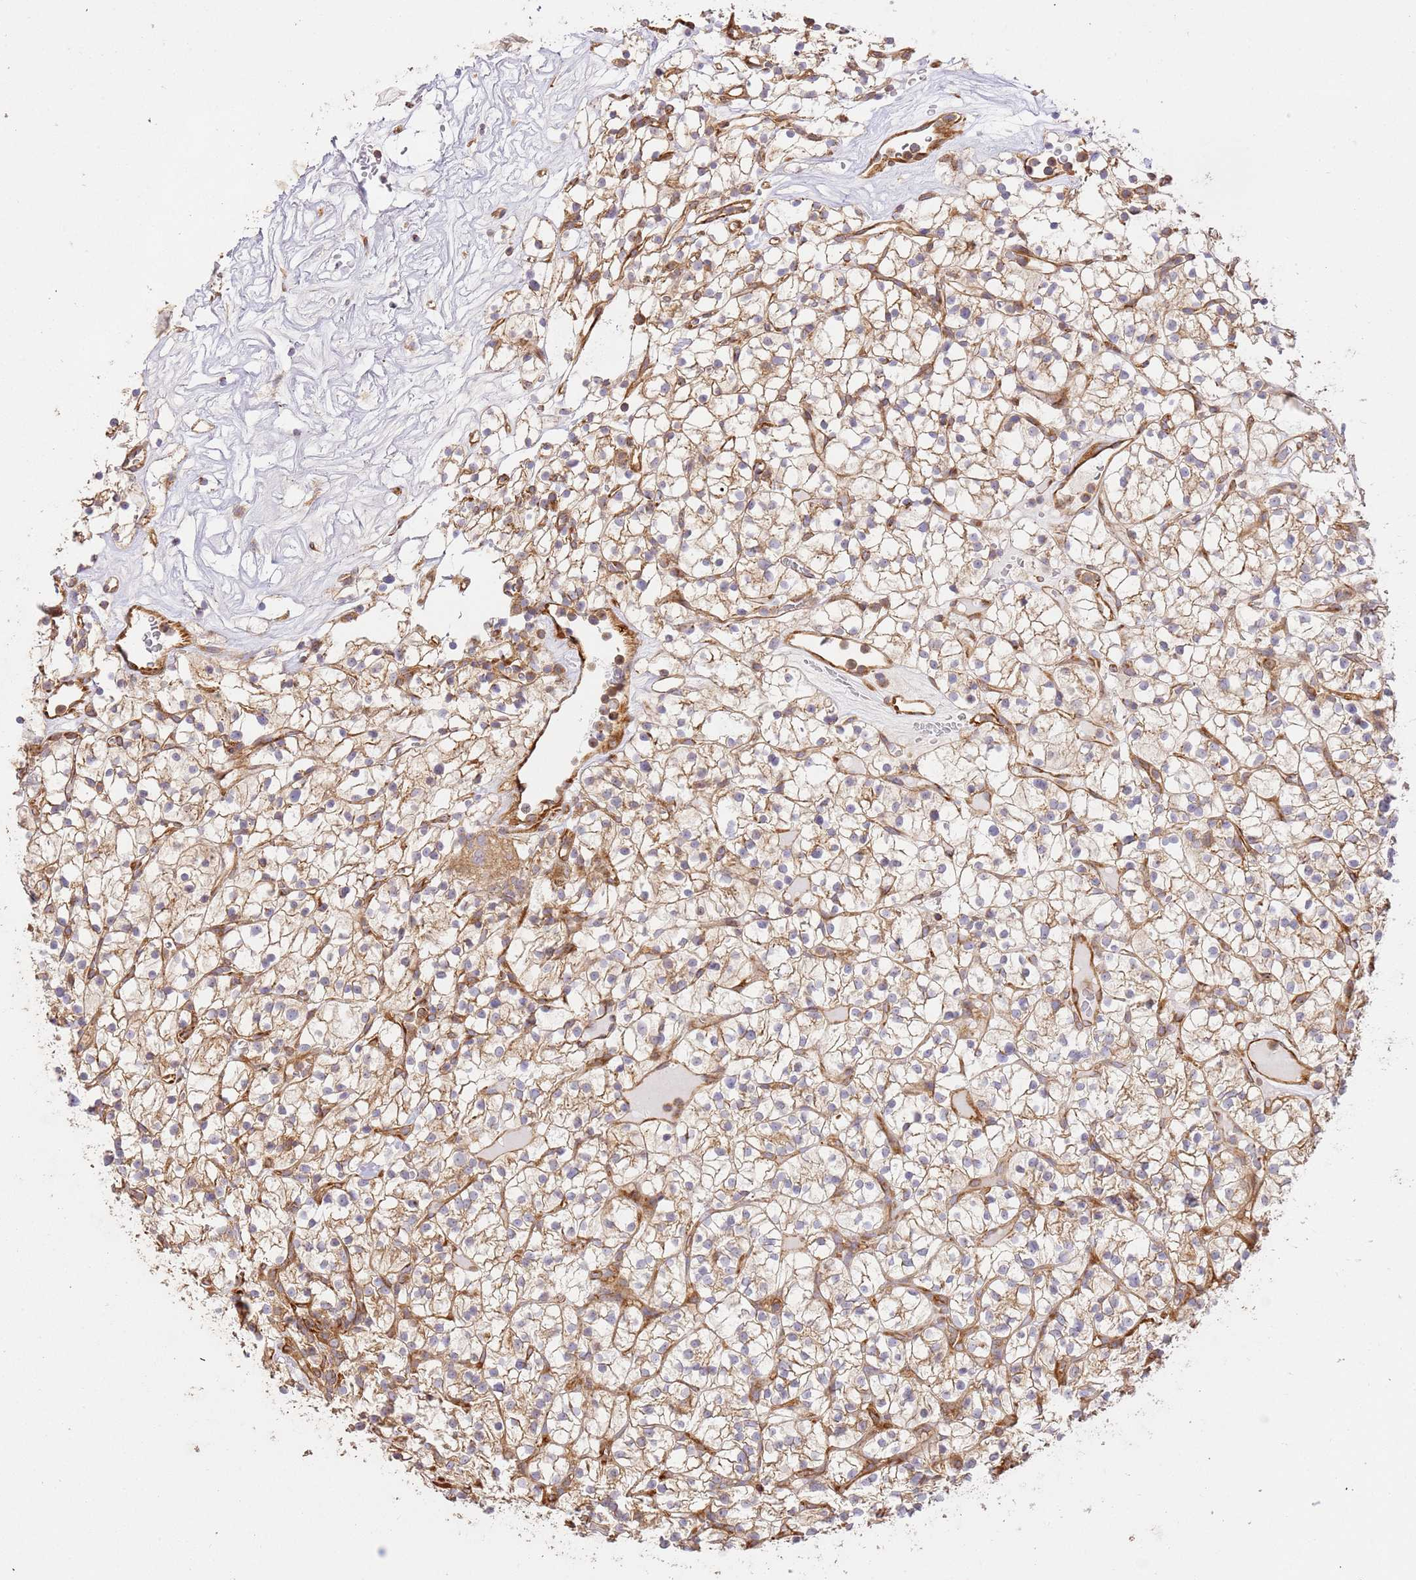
{"staining": {"intensity": "moderate", "quantity": ">75%", "location": "cytoplasmic/membranous"}, "tissue": "renal cancer", "cell_type": "Tumor cells", "image_type": "cancer", "snomed": [{"axis": "morphology", "description": "Adenocarcinoma, NOS"}, {"axis": "topography", "description": "Kidney"}], "caption": "Protein expression analysis of renal adenocarcinoma displays moderate cytoplasmic/membranous expression in about >75% of tumor cells. Nuclei are stained in blue.", "gene": "ZBTB39", "patient": {"sex": "female", "age": 64}}